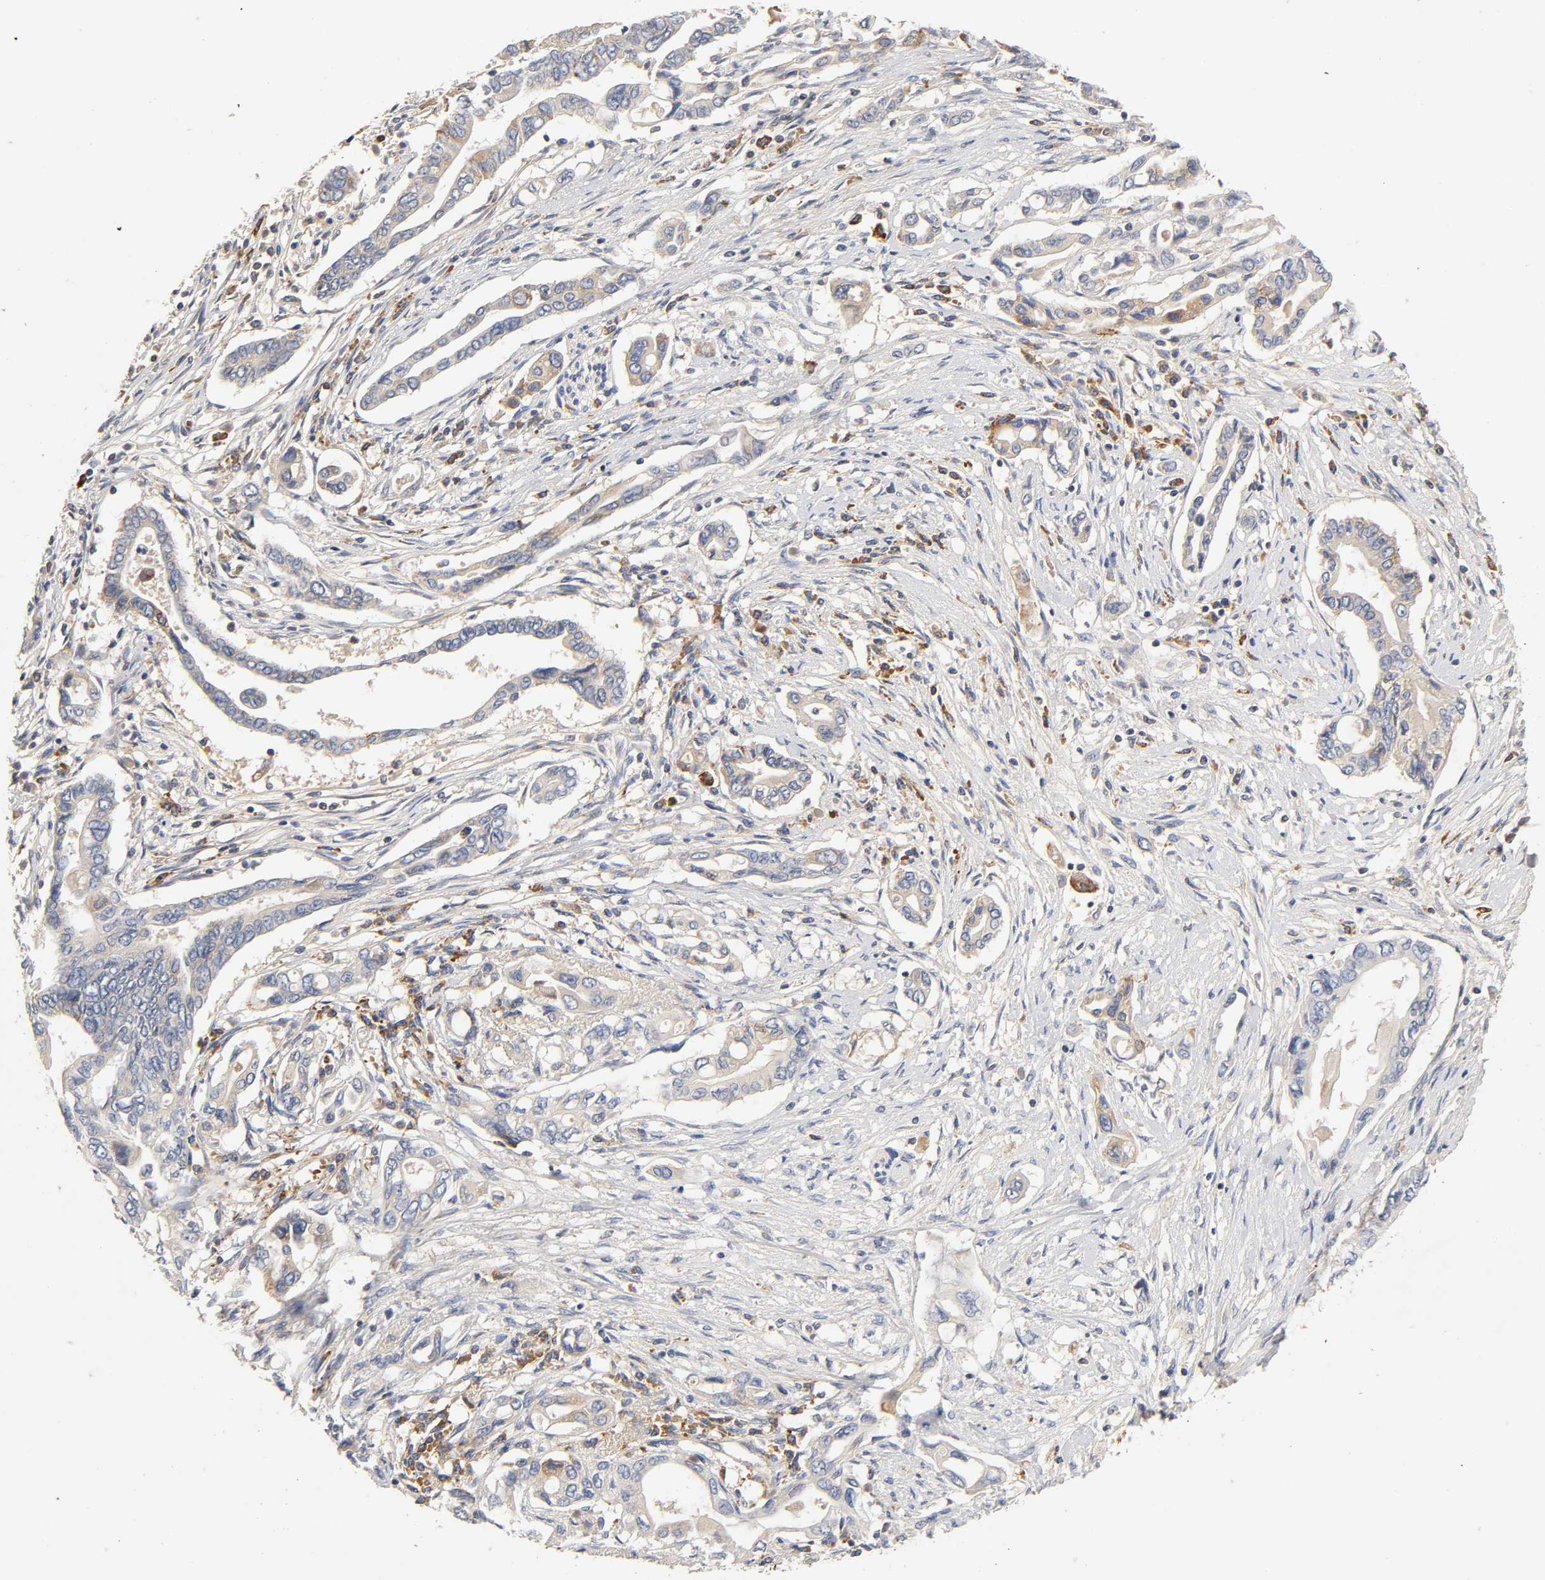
{"staining": {"intensity": "moderate", "quantity": ">75%", "location": "cytoplasmic/membranous"}, "tissue": "pancreatic cancer", "cell_type": "Tumor cells", "image_type": "cancer", "snomed": [{"axis": "morphology", "description": "Adenocarcinoma, NOS"}, {"axis": "topography", "description": "Pancreas"}], "caption": "Brown immunohistochemical staining in pancreatic cancer demonstrates moderate cytoplasmic/membranous expression in approximately >75% of tumor cells.", "gene": "RHOA", "patient": {"sex": "female", "age": 57}}